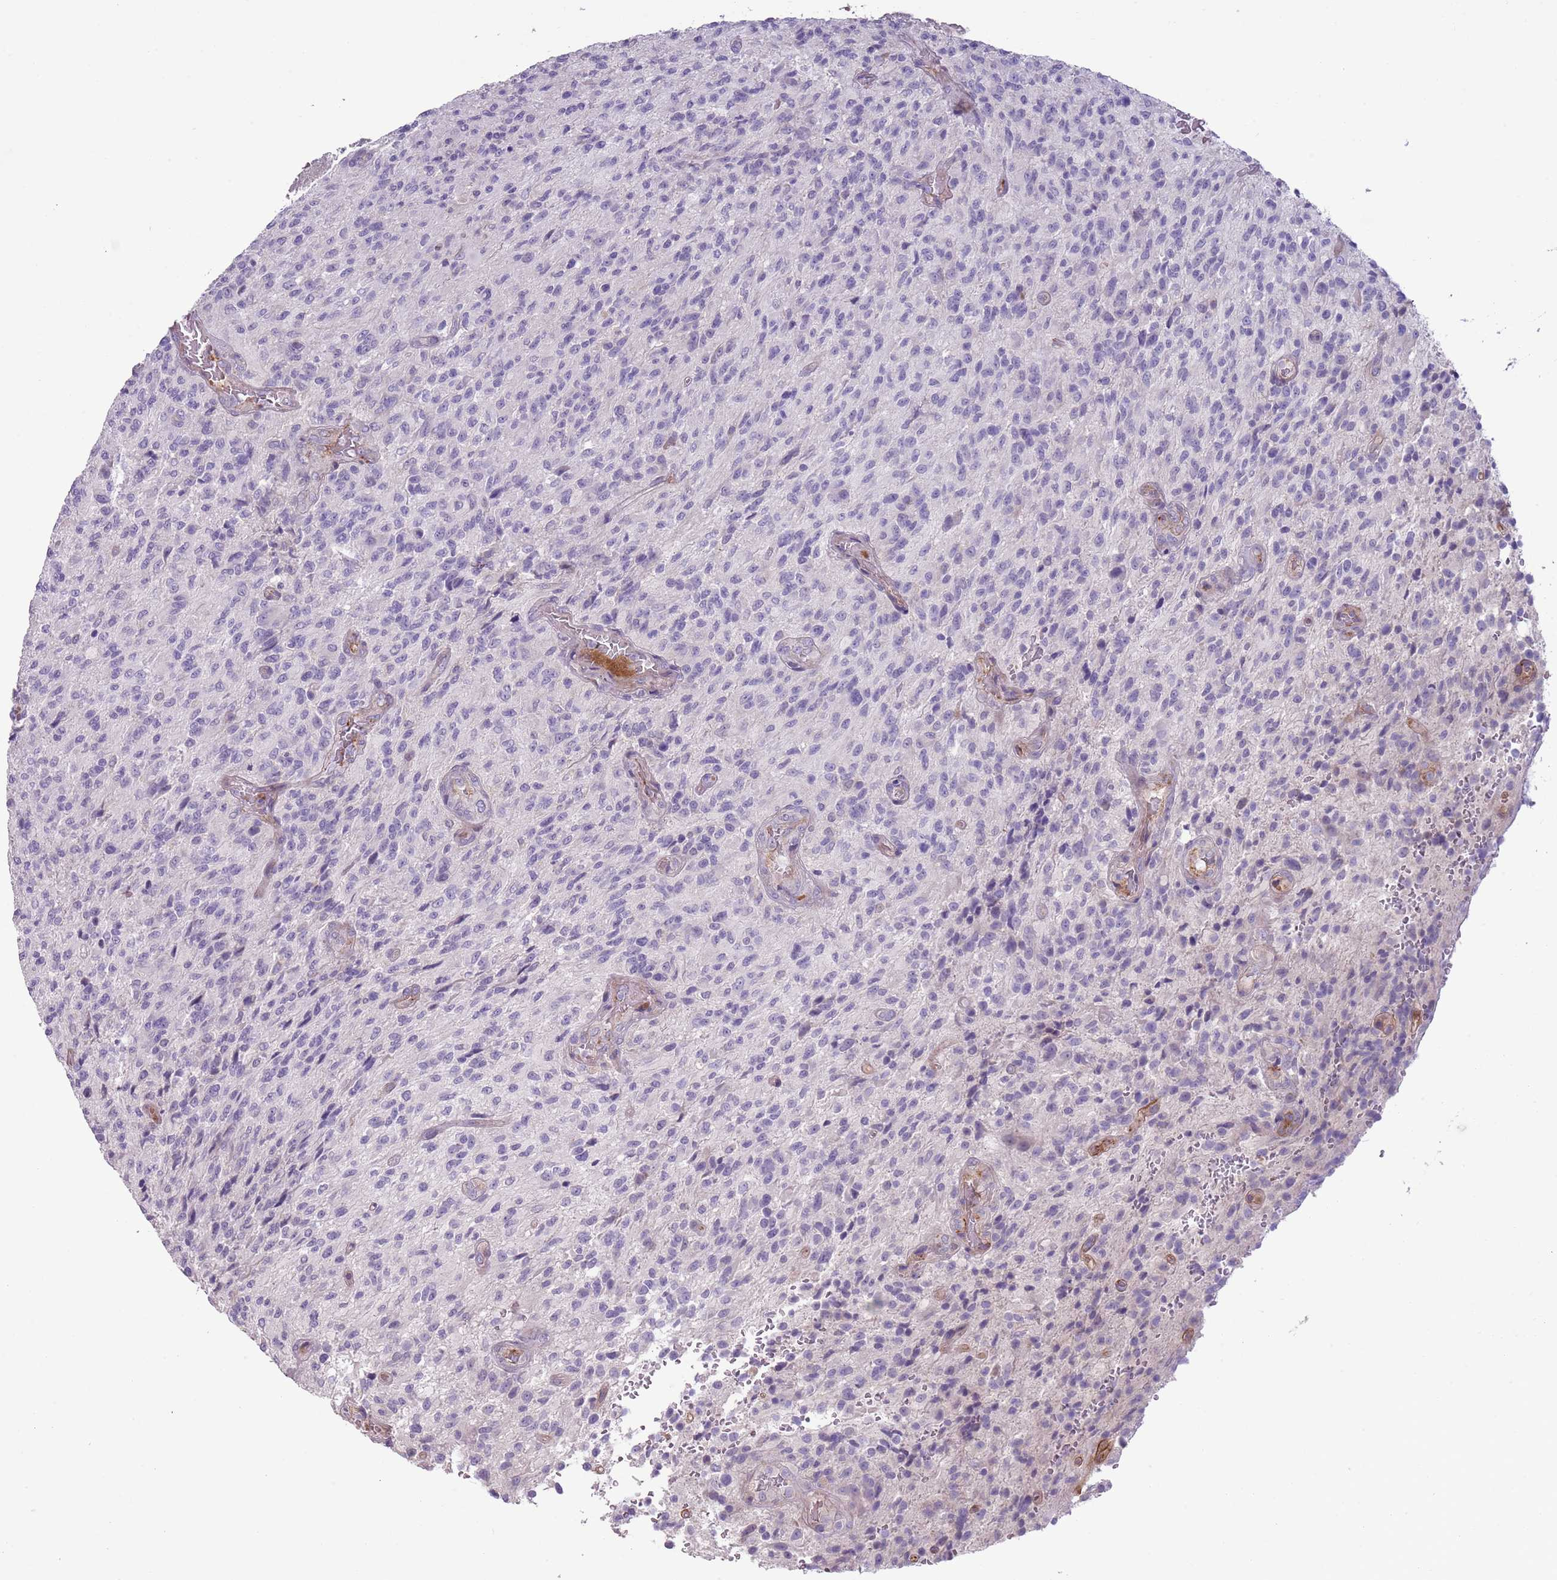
{"staining": {"intensity": "negative", "quantity": "none", "location": "none"}, "tissue": "glioma", "cell_type": "Tumor cells", "image_type": "cancer", "snomed": [{"axis": "morphology", "description": "Normal tissue, NOS"}, {"axis": "morphology", "description": "Glioma, malignant, High grade"}, {"axis": "topography", "description": "Cerebral cortex"}], "caption": "Immunohistochemistry image of malignant glioma (high-grade) stained for a protein (brown), which shows no expression in tumor cells.", "gene": "TINAGL1", "patient": {"sex": "male", "age": 56}}